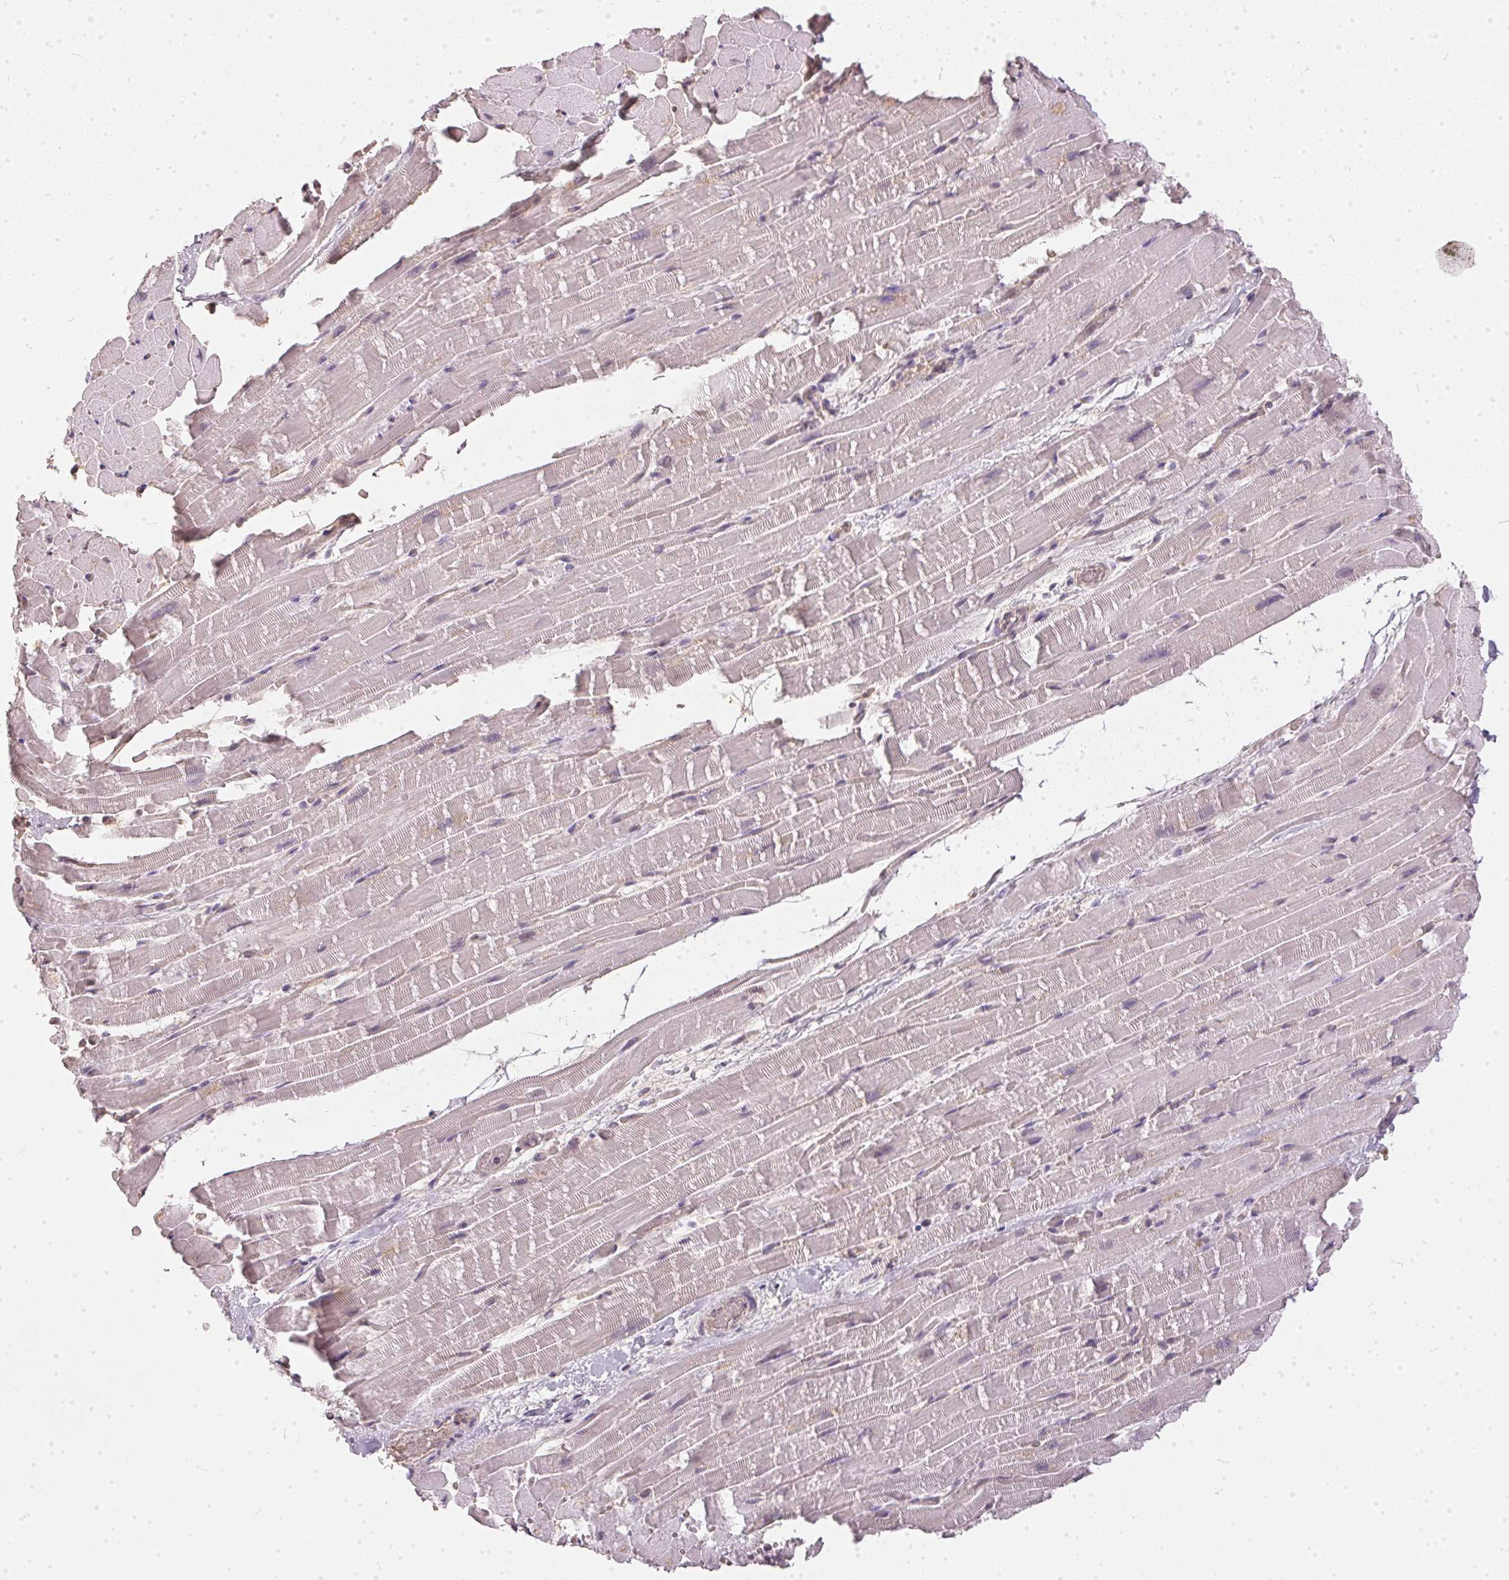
{"staining": {"intensity": "negative", "quantity": "none", "location": "none"}, "tissue": "heart muscle", "cell_type": "Cardiomyocytes", "image_type": "normal", "snomed": [{"axis": "morphology", "description": "Normal tissue, NOS"}, {"axis": "topography", "description": "Heart"}], "caption": "The photomicrograph reveals no staining of cardiomyocytes in benign heart muscle.", "gene": "BLMH", "patient": {"sex": "male", "age": 37}}